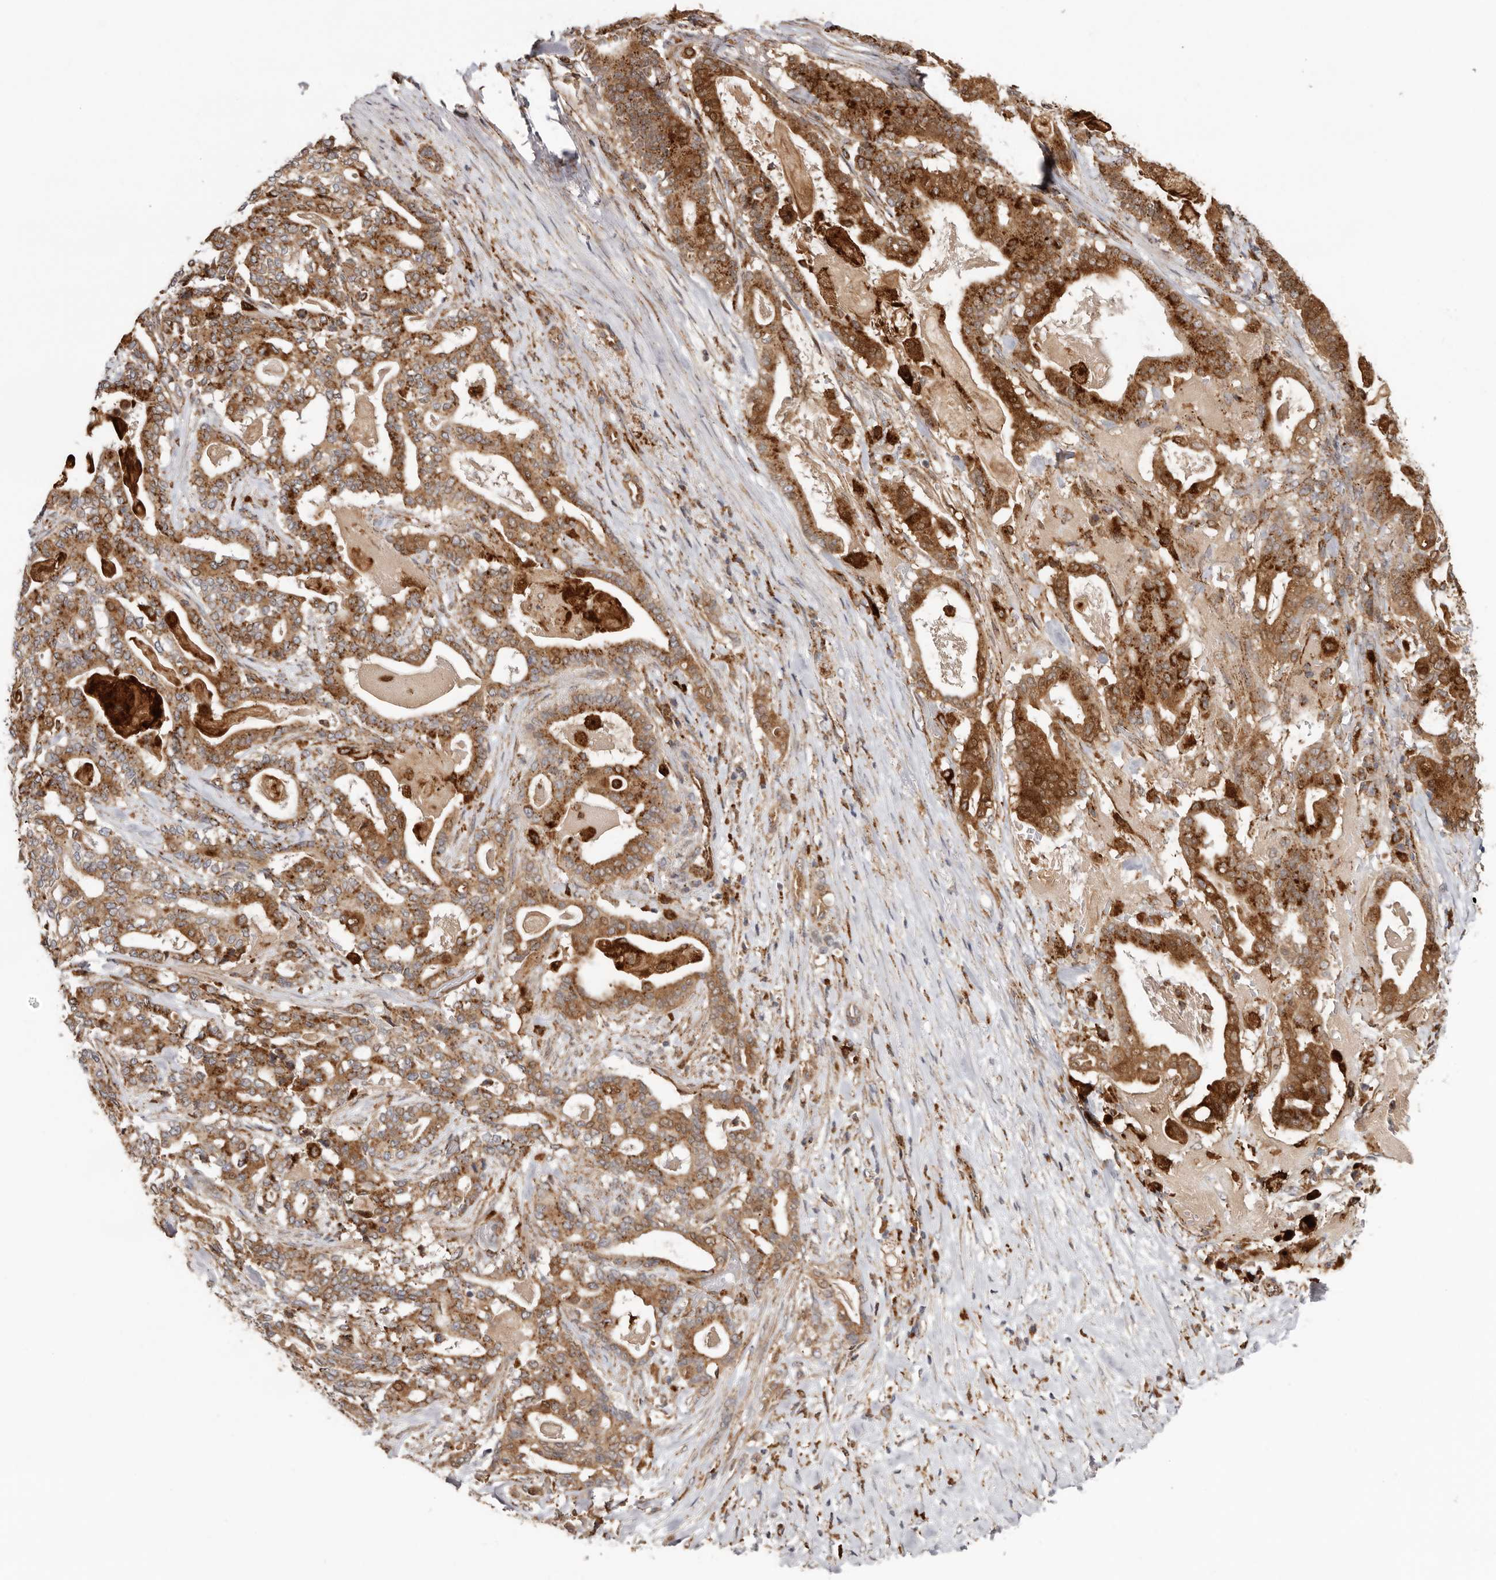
{"staining": {"intensity": "moderate", "quantity": ">75%", "location": "cytoplasmic/membranous"}, "tissue": "pancreatic cancer", "cell_type": "Tumor cells", "image_type": "cancer", "snomed": [{"axis": "morphology", "description": "Adenocarcinoma, NOS"}, {"axis": "topography", "description": "Pancreas"}], "caption": "Tumor cells exhibit medium levels of moderate cytoplasmic/membranous positivity in approximately >75% of cells in human pancreatic cancer (adenocarcinoma).", "gene": "GRN", "patient": {"sex": "male", "age": 63}}